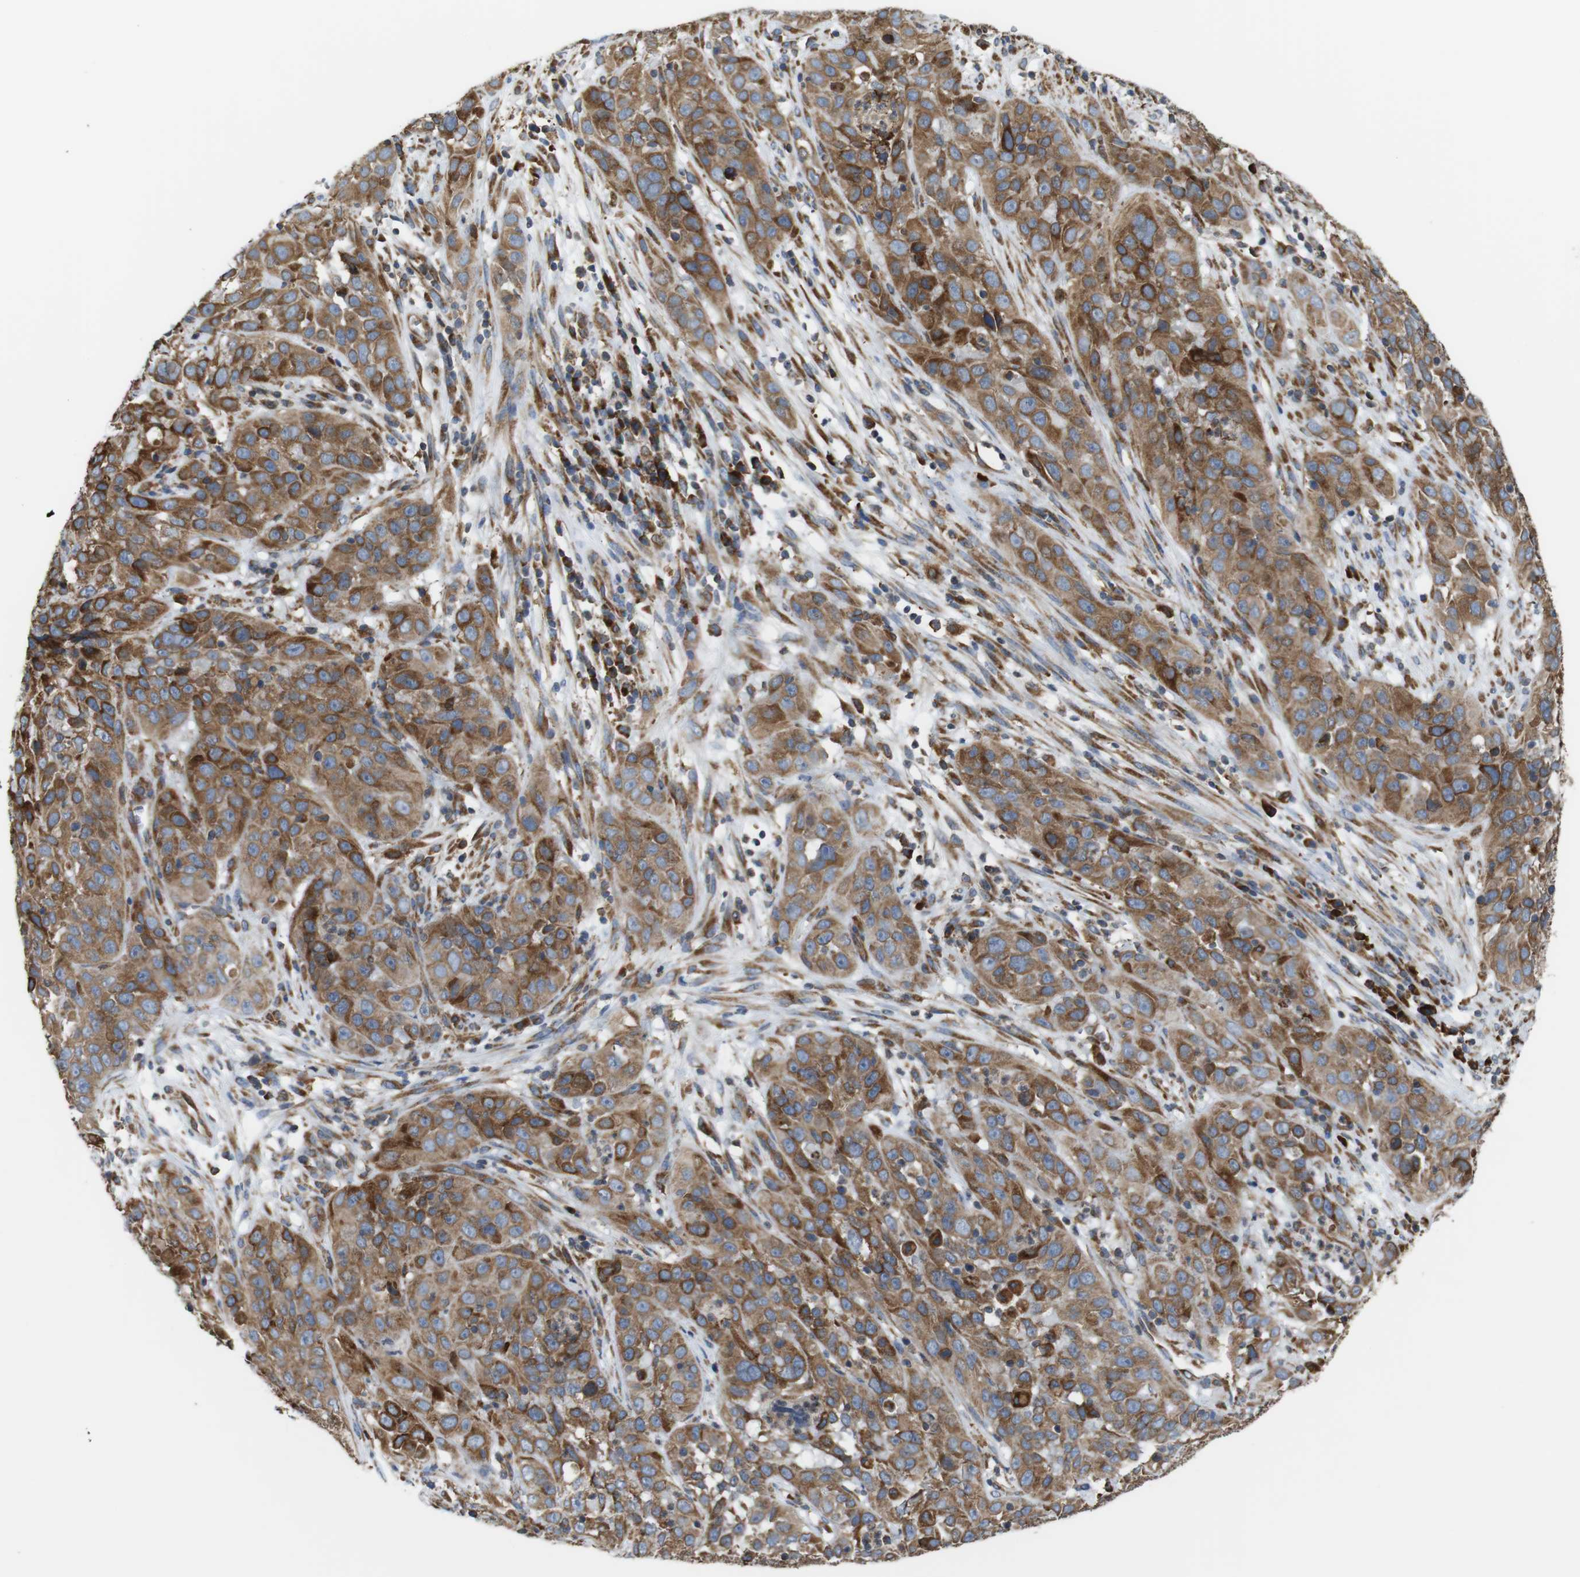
{"staining": {"intensity": "moderate", "quantity": ">75%", "location": "cytoplasmic/membranous"}, "tissue": "cervical cancer", "cell_type": "Tumor cells", "image_type": "cancer", "snomed": [{"axis": "morphology", "description": "Squamous cell carcinoma, NOS"}, {"axis": "topography", "description": "Cervix"}], "caption": "Moderate cytoplasmic/membranous positivity is present in approximately >75% of tumor cells in squamous cell carcinoma (cervical).", "gene": "UGGT1", "patient": {"sex": "female", "age": 32}}